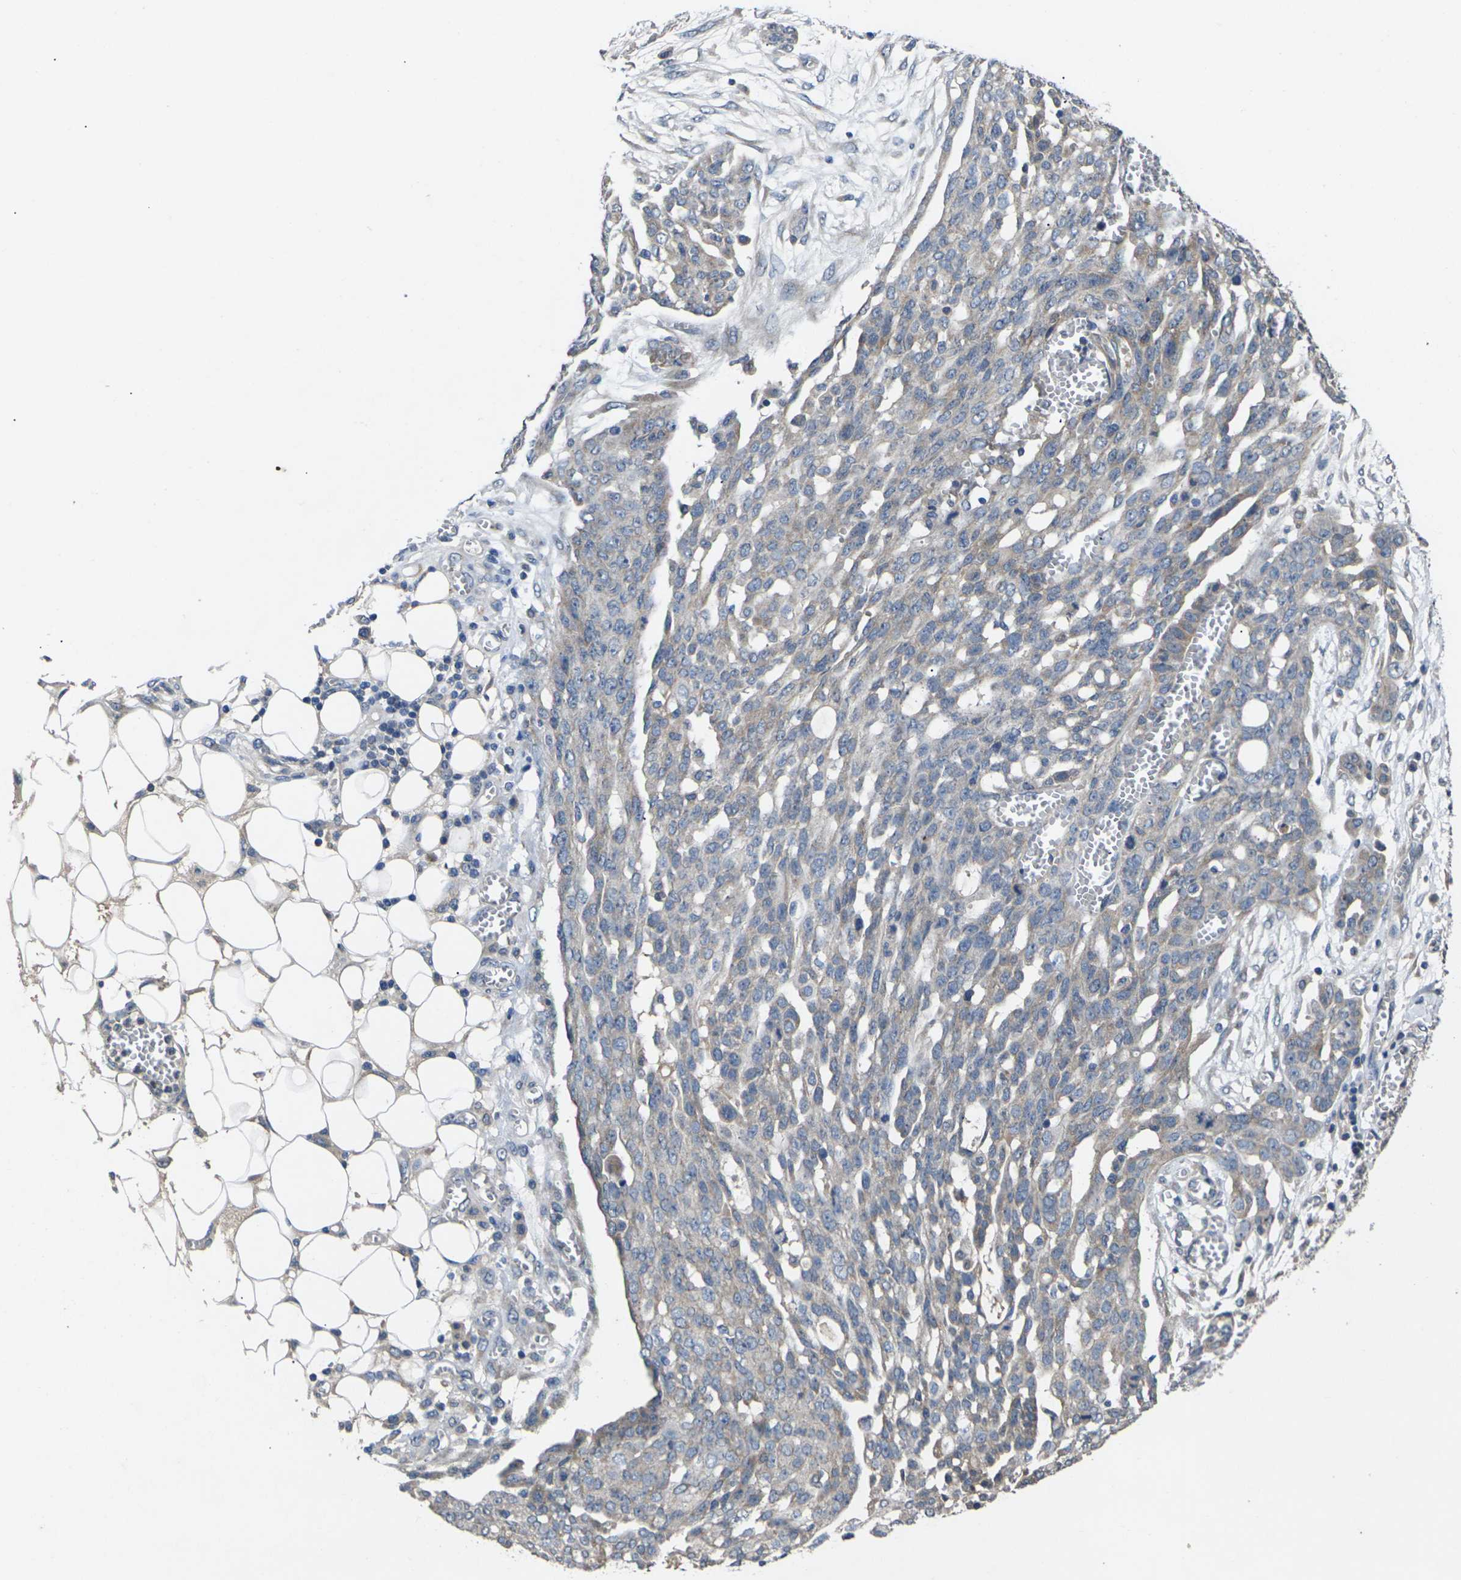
{"staining": {"intensity": "weak", "quantity": "<25%", "location": "cytoplasmic/membranous"}, "tissue": "ovarian cancer", "cell_type": "Tumor cells", "image_type": "cancer", "snomed": [{"axis": "morphology", "description": "Cystadenocarcinoma, serous, NOS"}, {"axis": "topography", "description": "Soft tissue"}, {"axis": "topography", "description": "Ovary"}], "caption": "This is a photomicrograph of immunohistochemistry staining of ovarian cancer, which shows no expression in tumor cells.", "gene": "SLC2A2", "patient": {"sex": "female", "age": 57}}